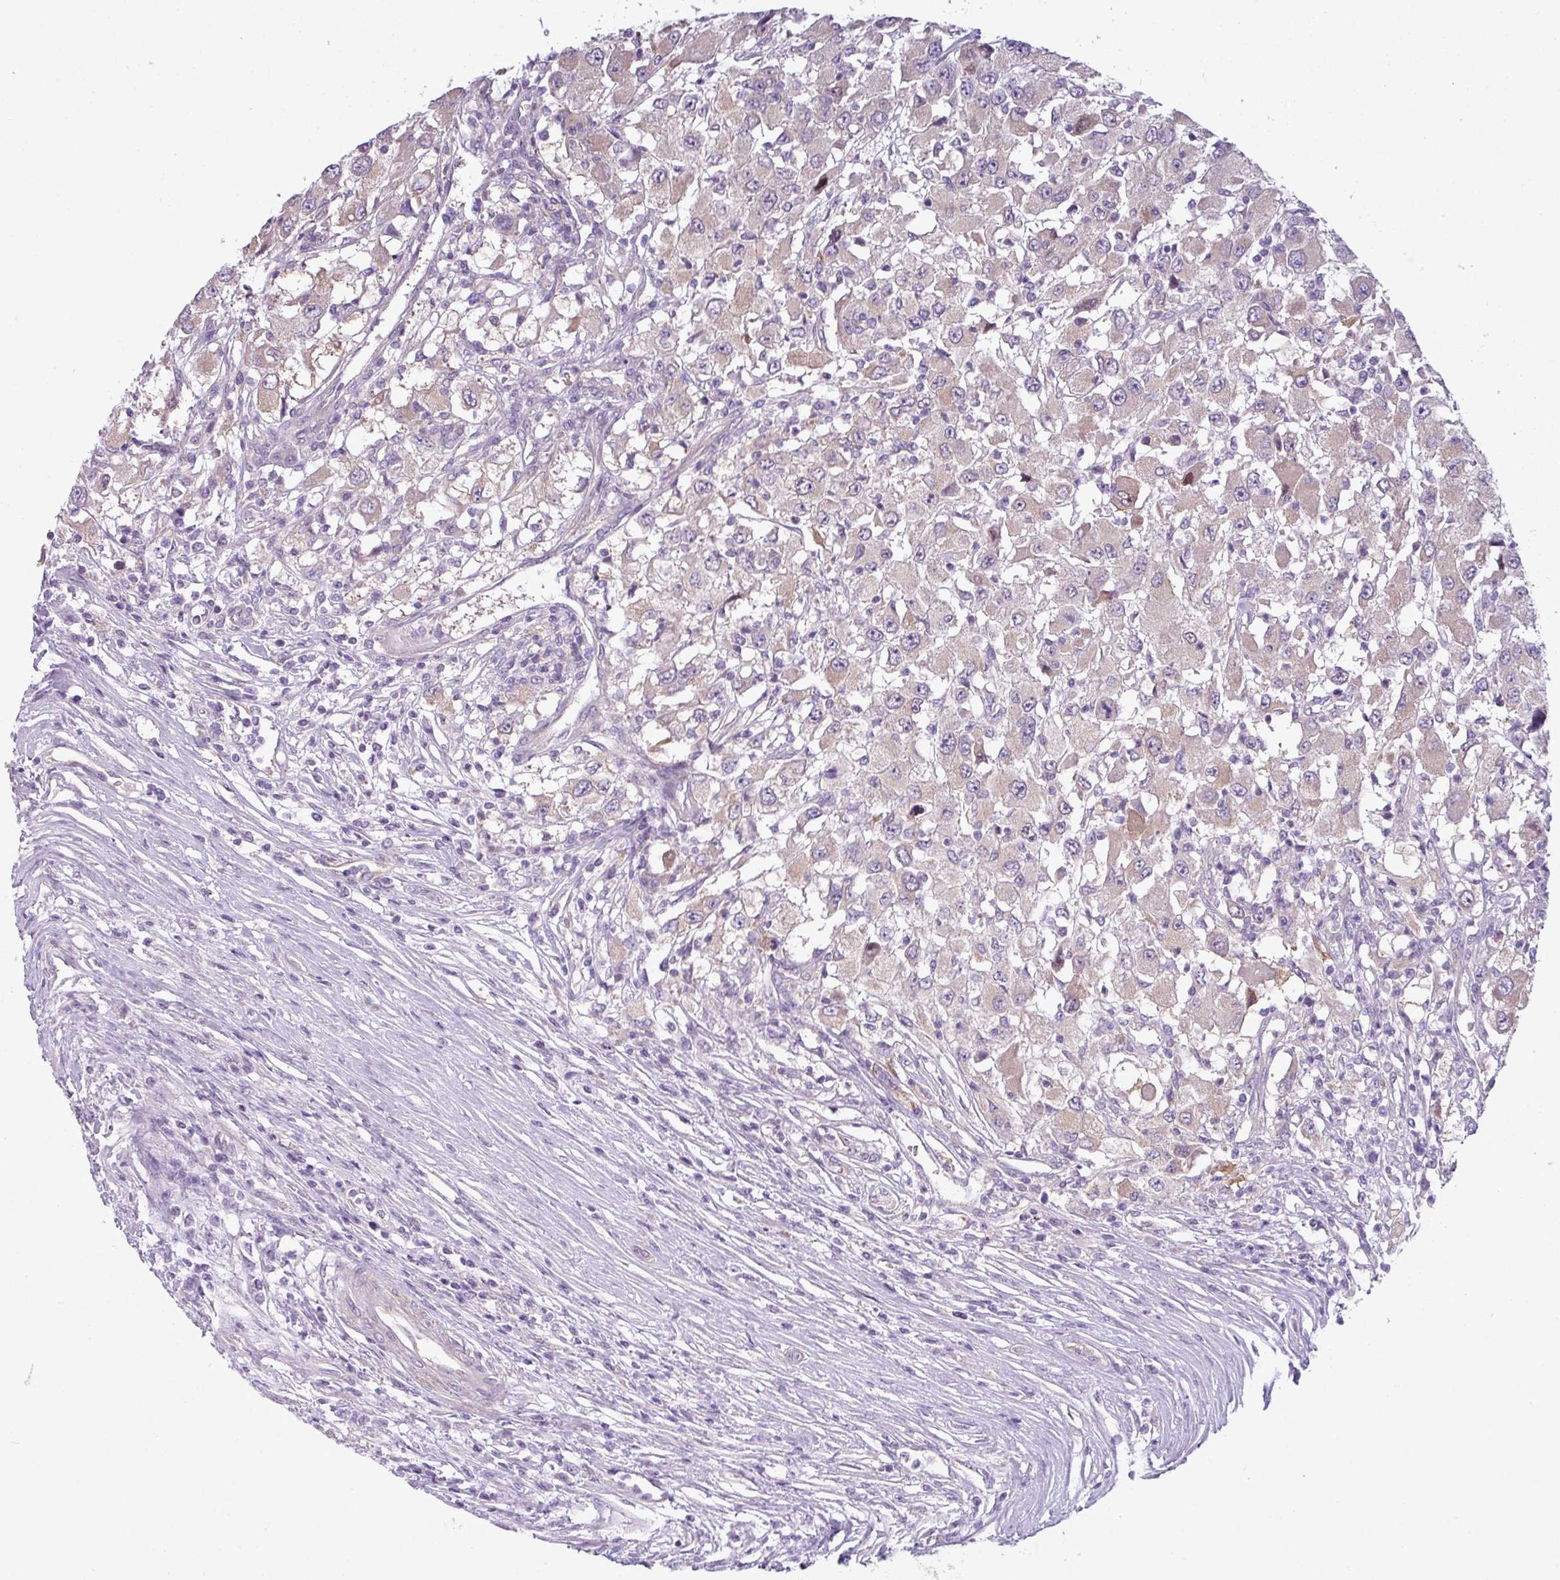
{"staining": {"intensity": "weak", "quantity": "<25%", "location": "cytoplasmic/membranous"}, "tissue": "renal cancer", "cell_type": "Tumor cells", "image_type": "cancer", "snomed": [{"axis": "morphology", "description": "Adenocarcinoma, NOS"}, {"axis": "topography", "description": "Kidney"}], "caption": "The image reveals no significant expression in tumor cells of renal cancer (adenocarcinoma). The staining is performed using DAB brown chromogen with nuclei counter-stained in using hematoxylin.", "gene": "CAMK2B", "patient": {"sex": "female", "age": 67}}